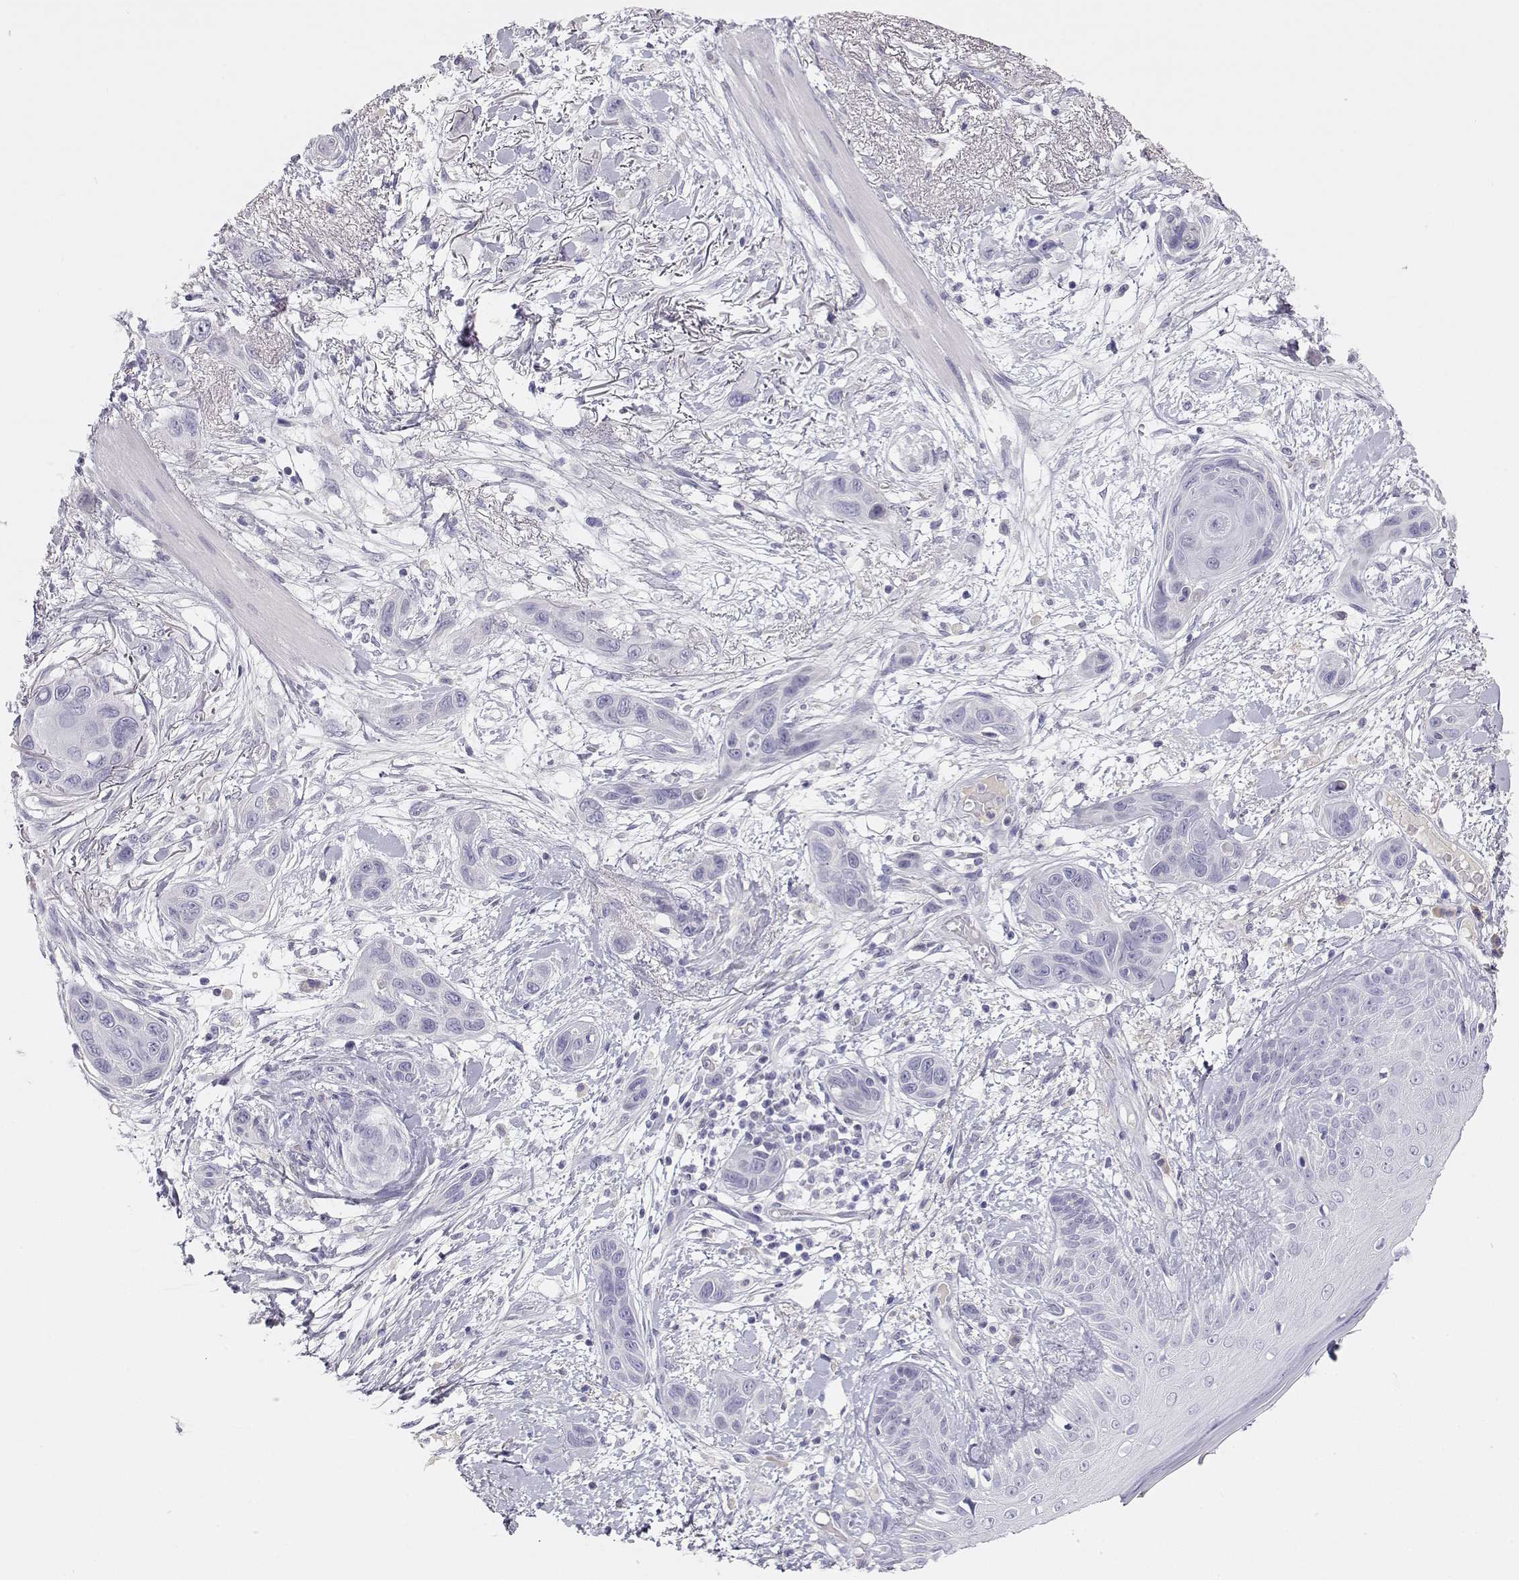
{"staining": {"intensity": "negative", "quantity": "none", "location": "none"}, "tissue": "skin cancer", "cell_type": "Tumor cells", "image_type": "cancer", "snomed": [{"axis": "morphology", "description": "Squamous cell carcinoma, NOS"}, {"axis": "topography", "description": "Skin"}], "caption": "This is a image of immunohistochemistry (IHC) staining of skin squamous cell carcinoma, which shows no positivity in tumor cells.", "gene": "GPR174", "patient": {"sex": "male", "age": 79}}